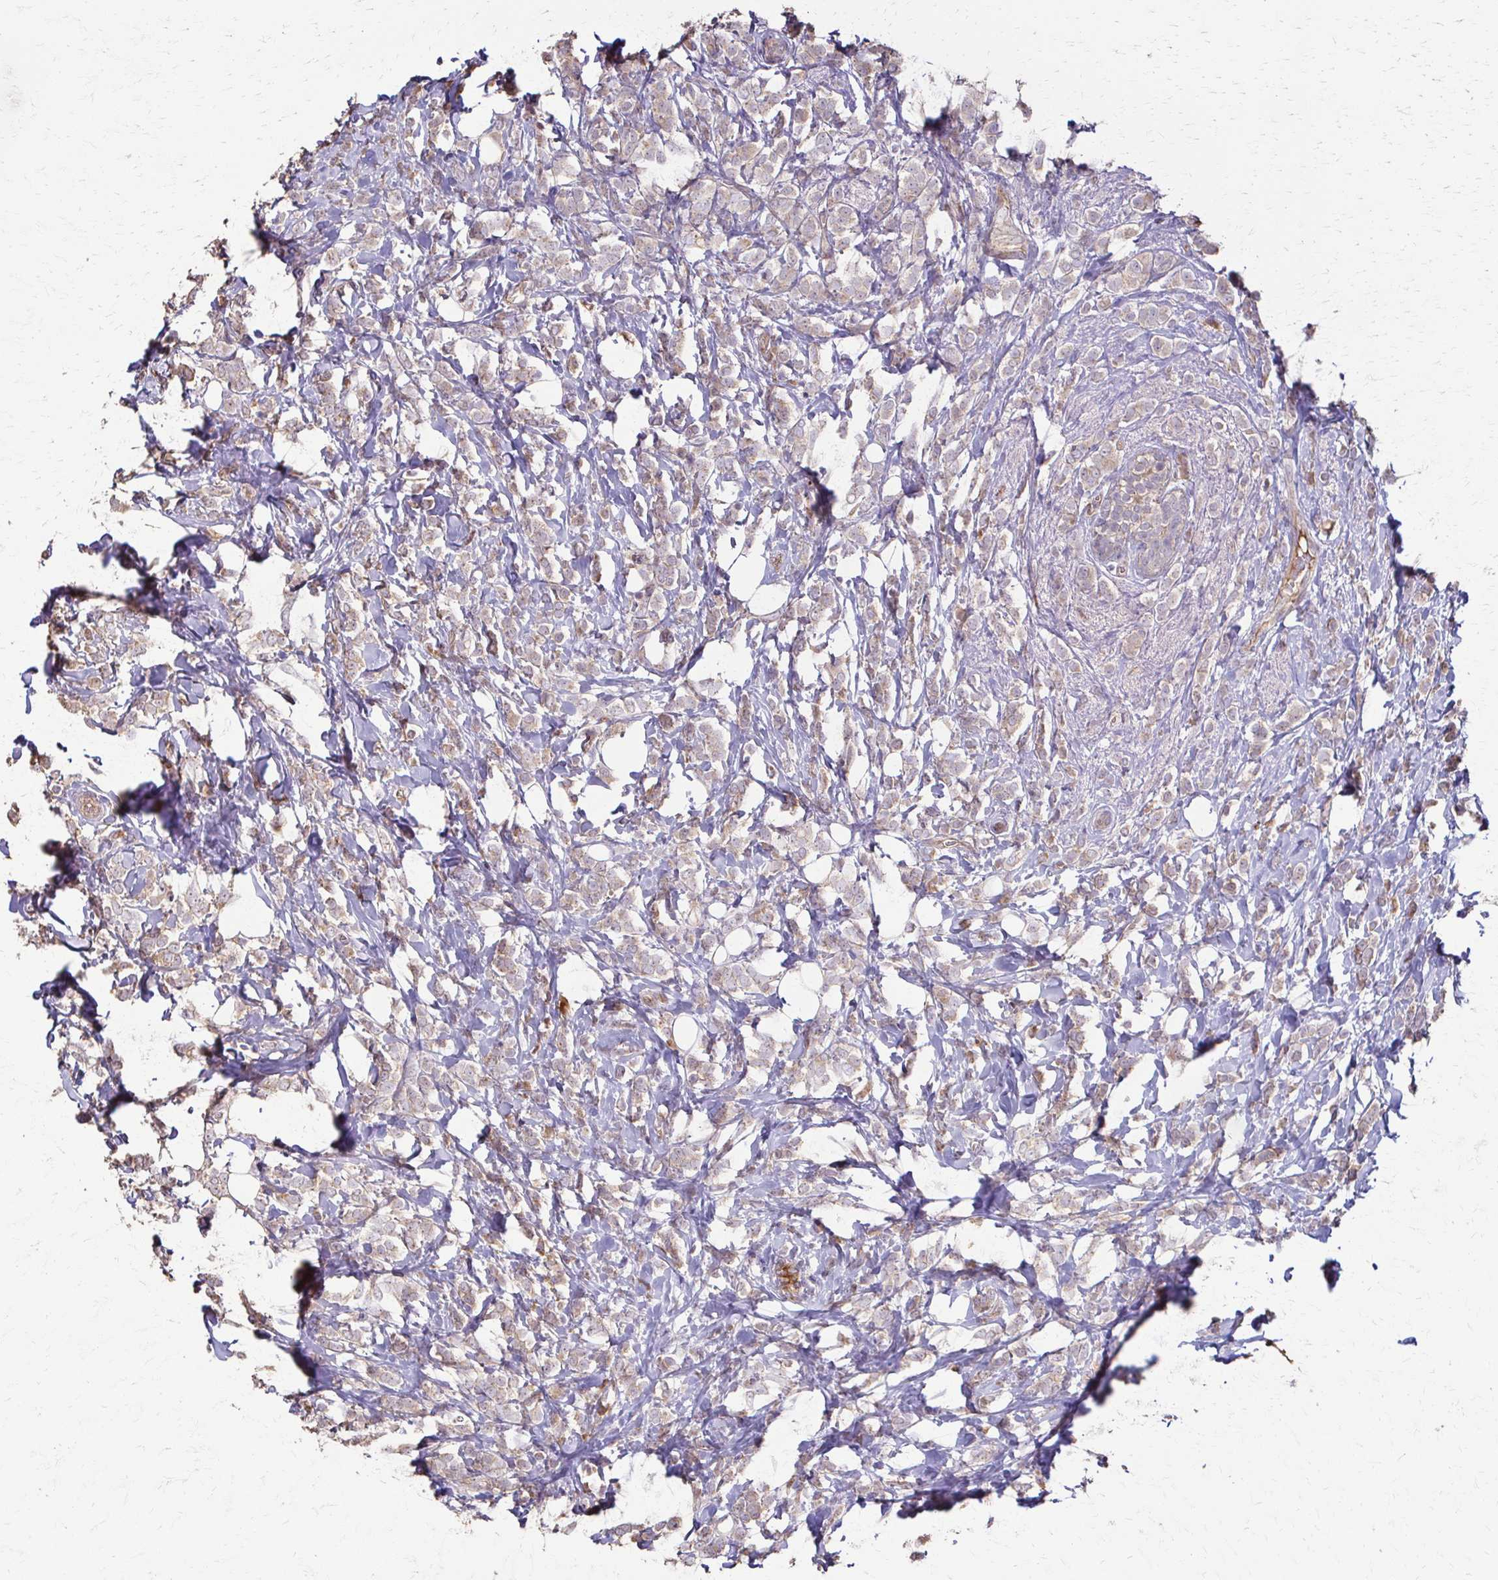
{"staining": {"intensity": "negative", "quantity": "none", "location": "none"}, "tissue": "breast cancer", "cell_type": "Tumor cells", "image_type": "cancer", "snomed": [{"axis": "morphology", "description": "Lobular carcinoma"}, {"axis": "topography", "description": "Breast"}], "caption": "The photomicrograph demonstrates no staining of tumor cells in breast cancer.", "gene": "IL18BP", "patient": {"sex": "female", "age": 49}}